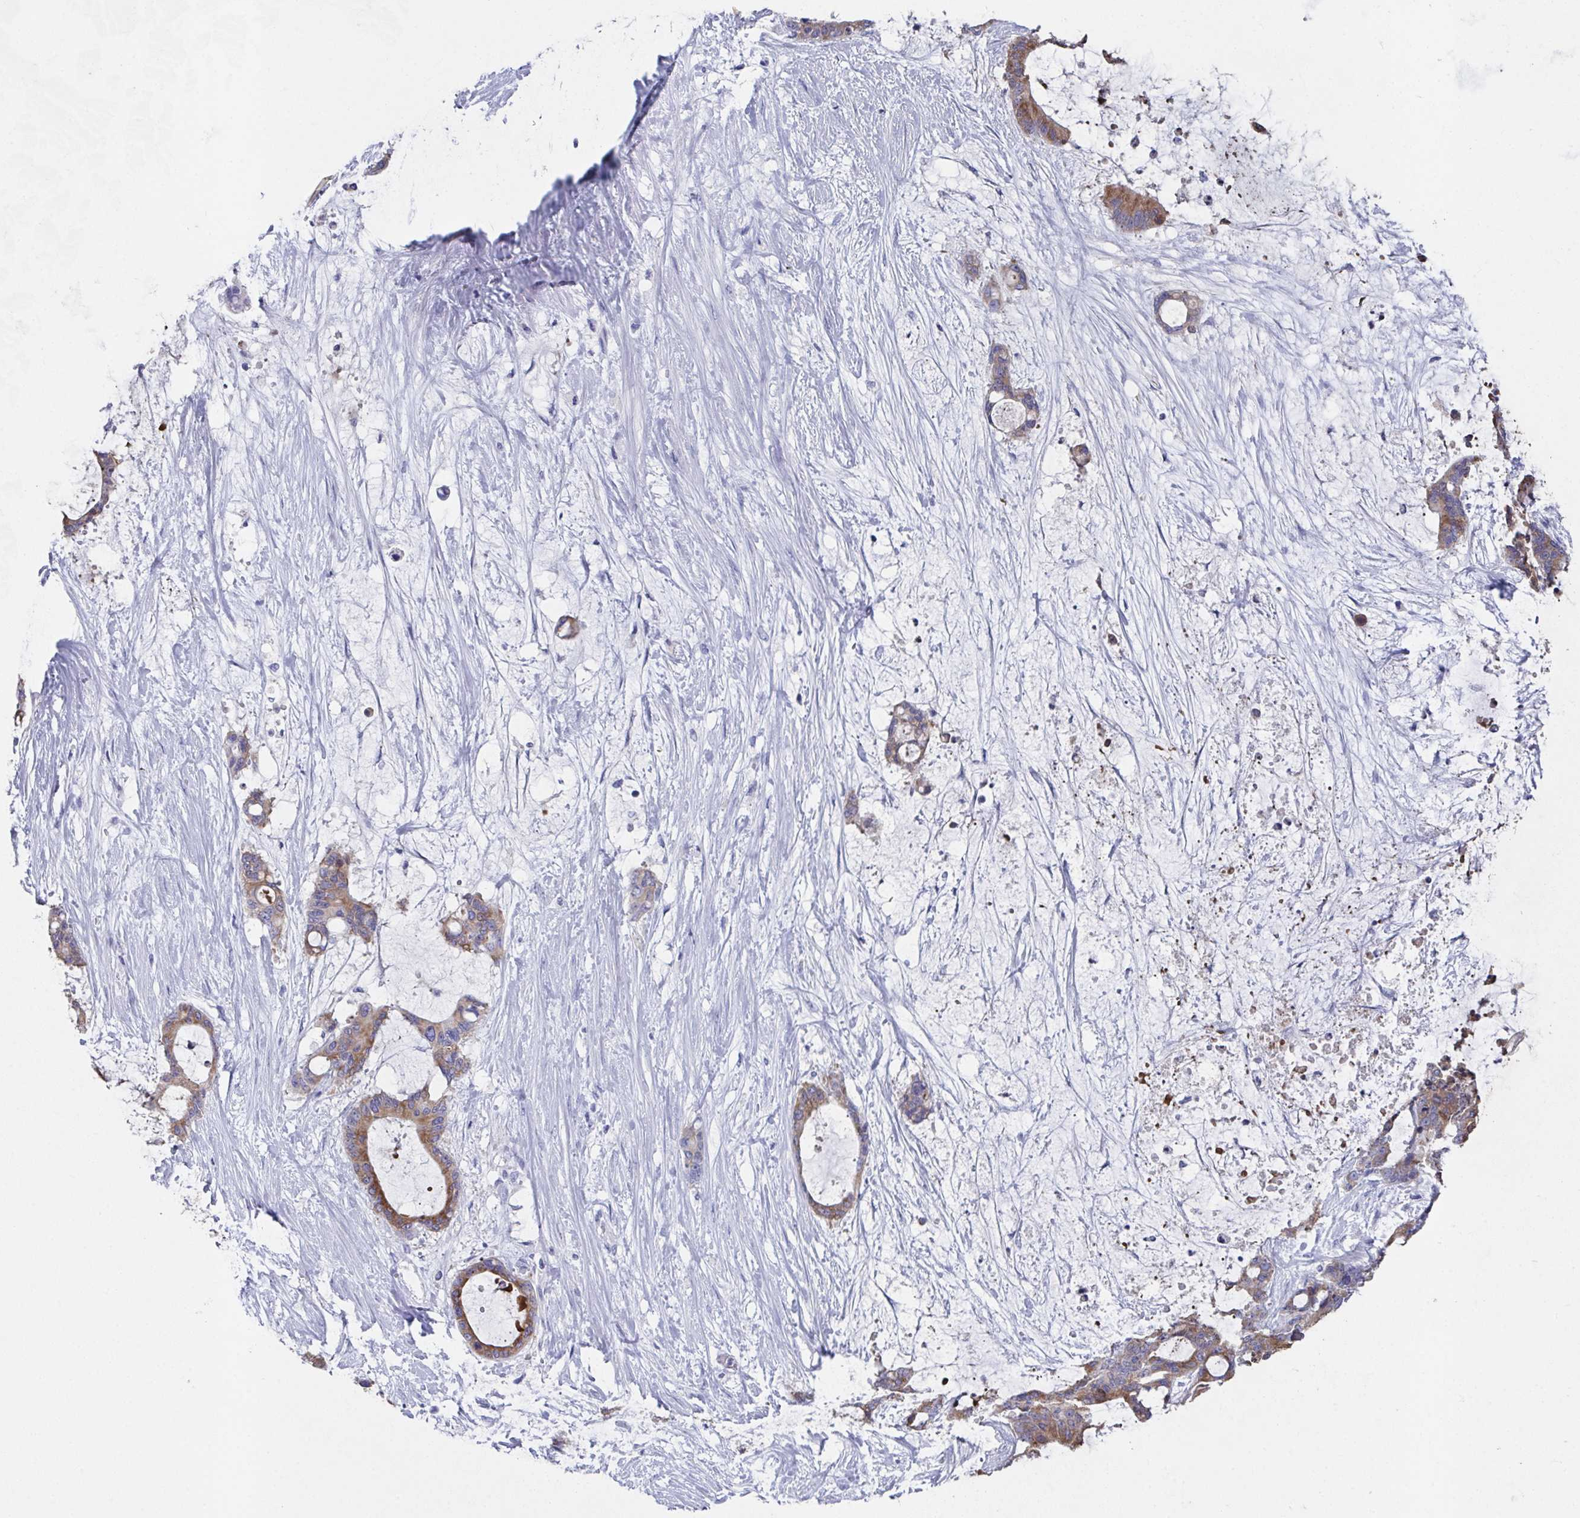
{"staining": {"intensity": "strong", "quantity": ">75%", "location": "cytoplasmic/membranous"}, "tissue": "liver cancer", "cell_type": "Tumor cells", "image_type": "cancer", "snomed": [{"axis": "morphology", "description": "Normal tissue, NOS"}, {"axis": "morphology", "description": "Cholangiocarcinoma"}, {"axis": "topography", "description": "Liver"}, {"axis": "topography", "description": "Peripheral nerve tissue"}], "caption": "Protein expression analysis of human liver cholangiocarcinoma reveals strong cytoplasmic/membranous positivity in approximately >75% of tumor cells. Ihc stains the protein of interest in brown and the nuclei are stained blue.", "gene": "SSC4D", "patient": {"sex": "female", "age": 73}}